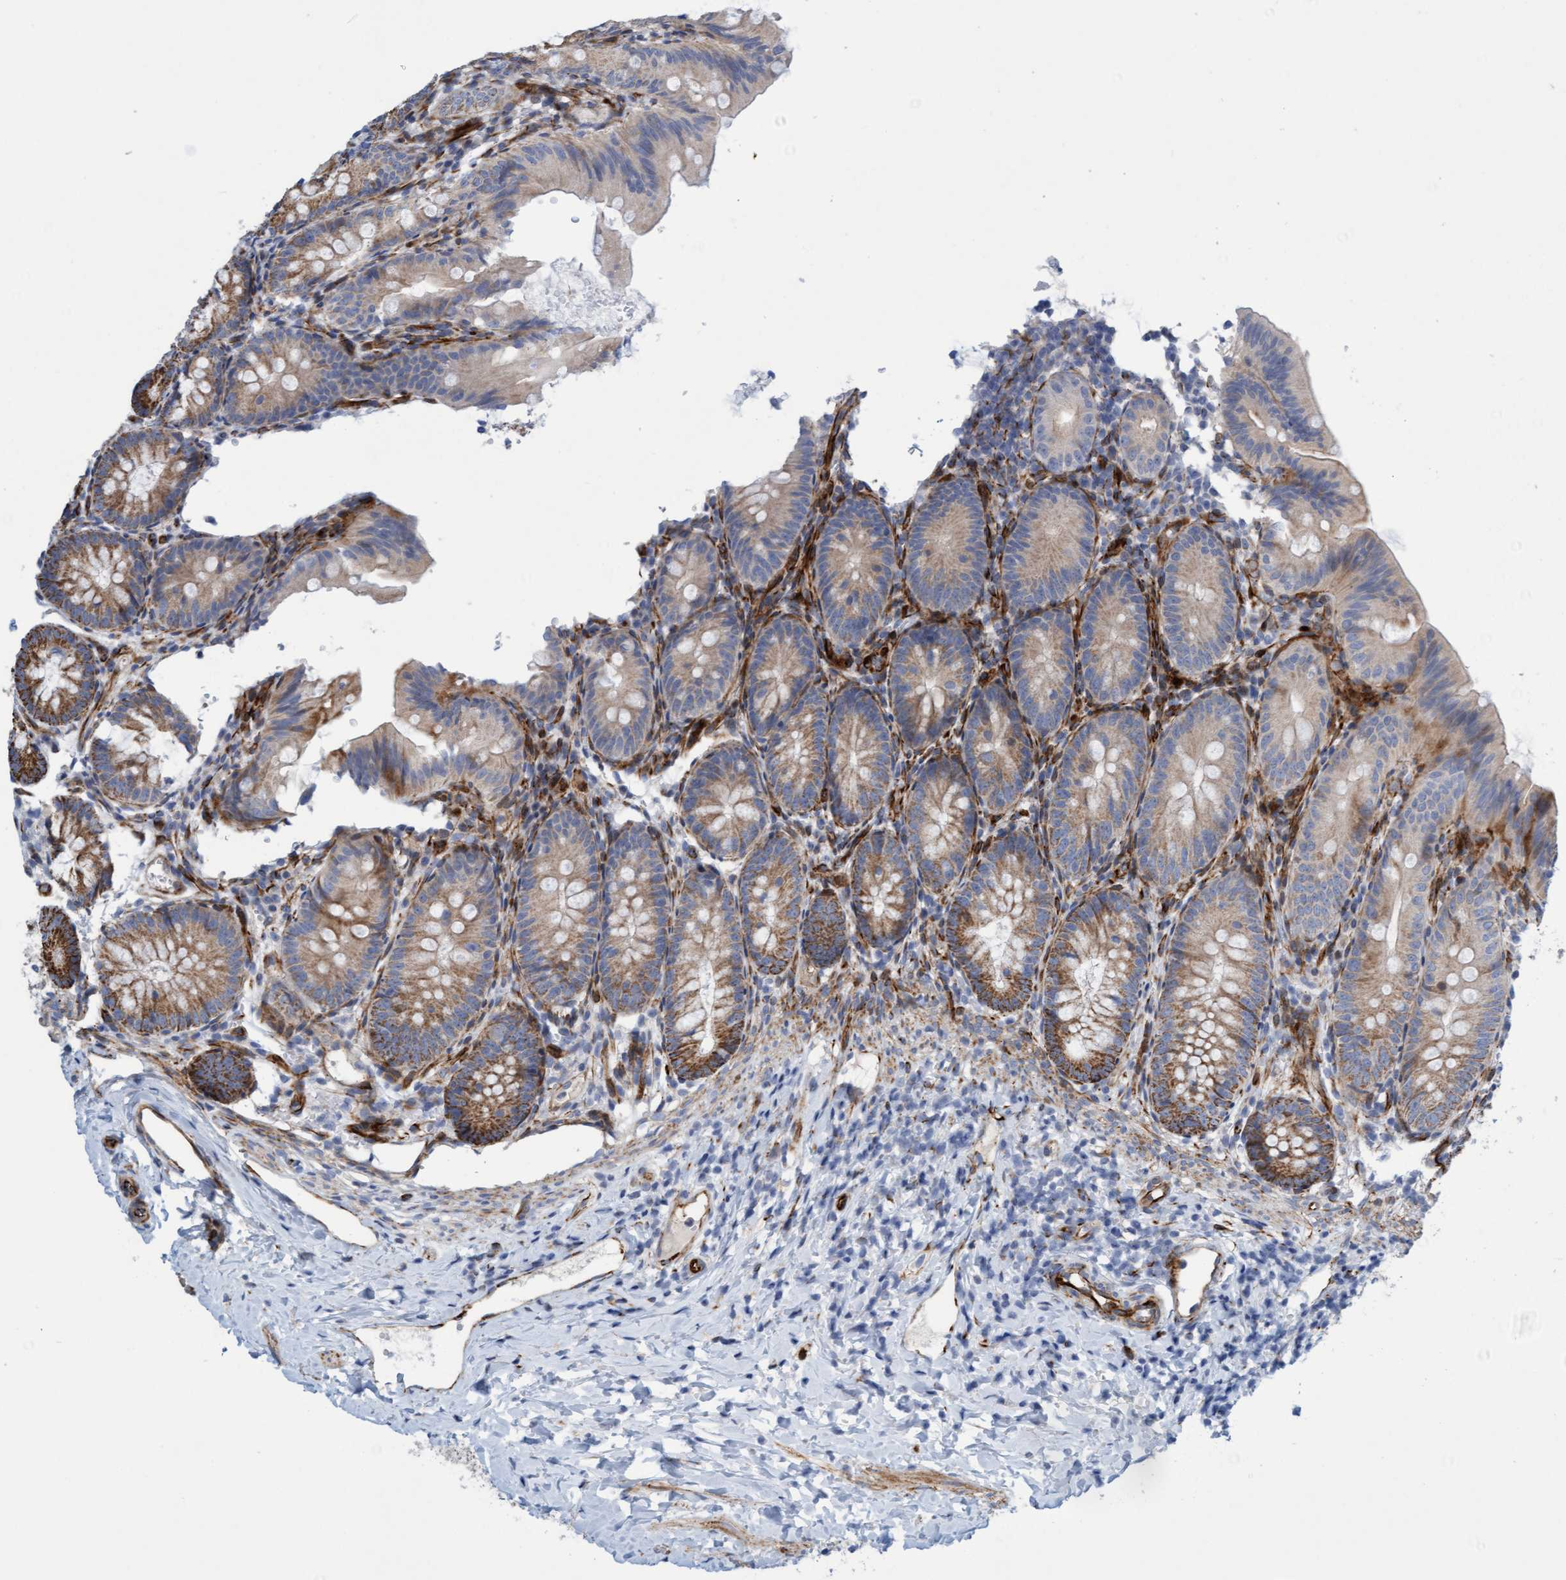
{"staining": {"intensity": "moderate", "quantity": "<25%", "location": "cytoplasmic/membranous"}, "tissue": "appendix", "cell_type": "Glandular cells", "image_type": "normal", "snomed": [{"axis": "morphology", "description": "Normal tissue, NOS"}, {"axis": "topography", "description": "Appendix"}], "caption": "Moderate cytoplasmic/membranous staining for a protein is seen in about <25% of glandular cells of unremarkable appendix using immunohistochemistry (IHC).", "gene": "POLG2", "patient": {"sex": "male", "age": 1}}